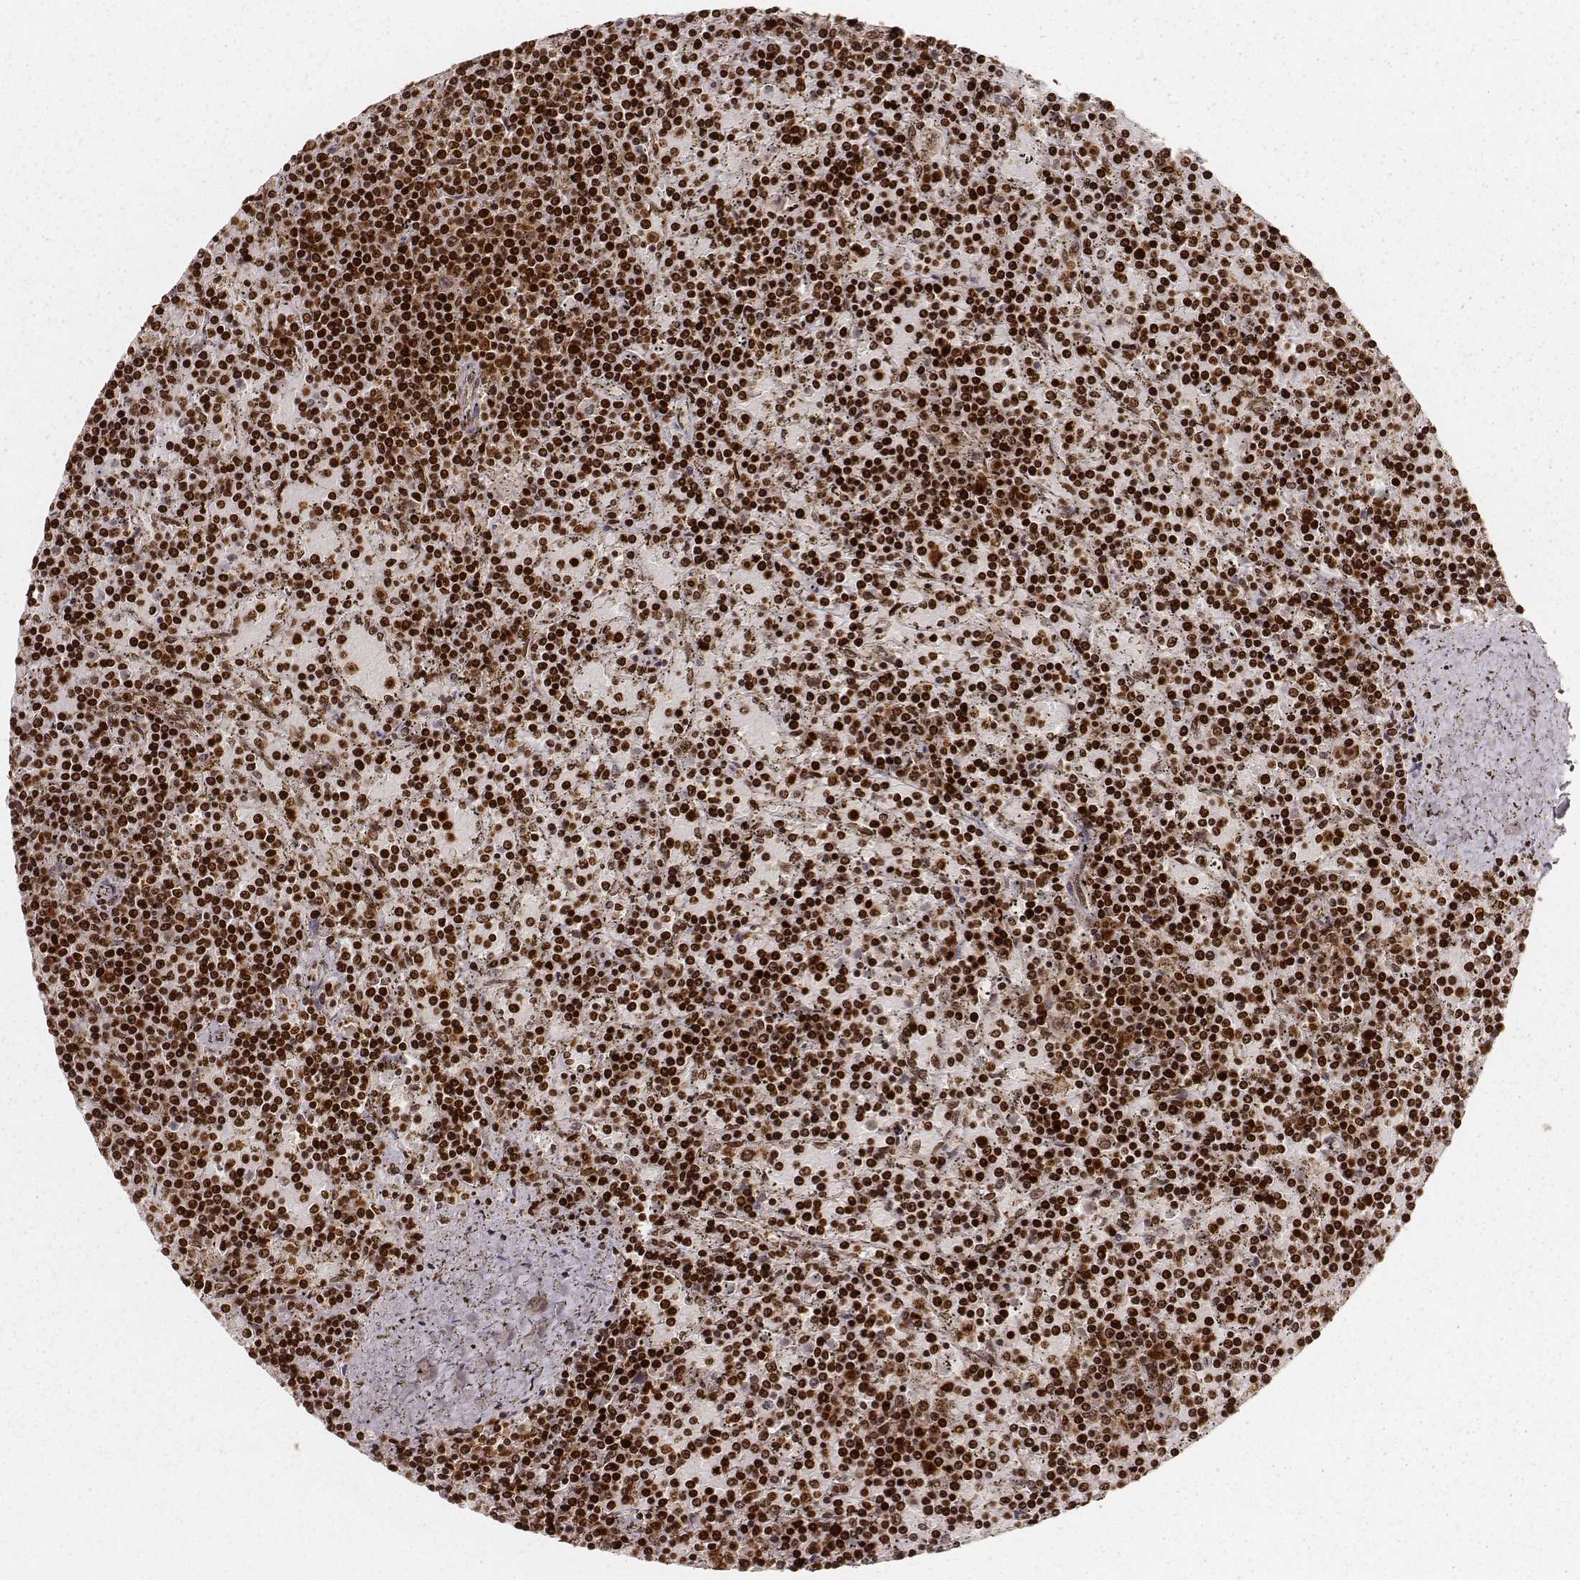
{"staining": {"intensity": "strong", "quantity": ">75%", "location": "nuclear"}, "tissue": "lymphoma", "cell_type": "Tumor cells", "image_type": "cancer", "snomed": [{"axis": "morphology", "description": "Malignant lymphoma, non-Hodgkin's type, Low grade"}, {"axis": "topography", "description": "Spleen"}], "caption": "Human malignant lymphoma, non-Hodgkin's type (low-grade) stained for a protein (brown) demonstrates strong nuclear positive expression in approximately >75% of tumor cells.", "gene": "PARP1", "patient": {"sex": "female", "age": 77}}